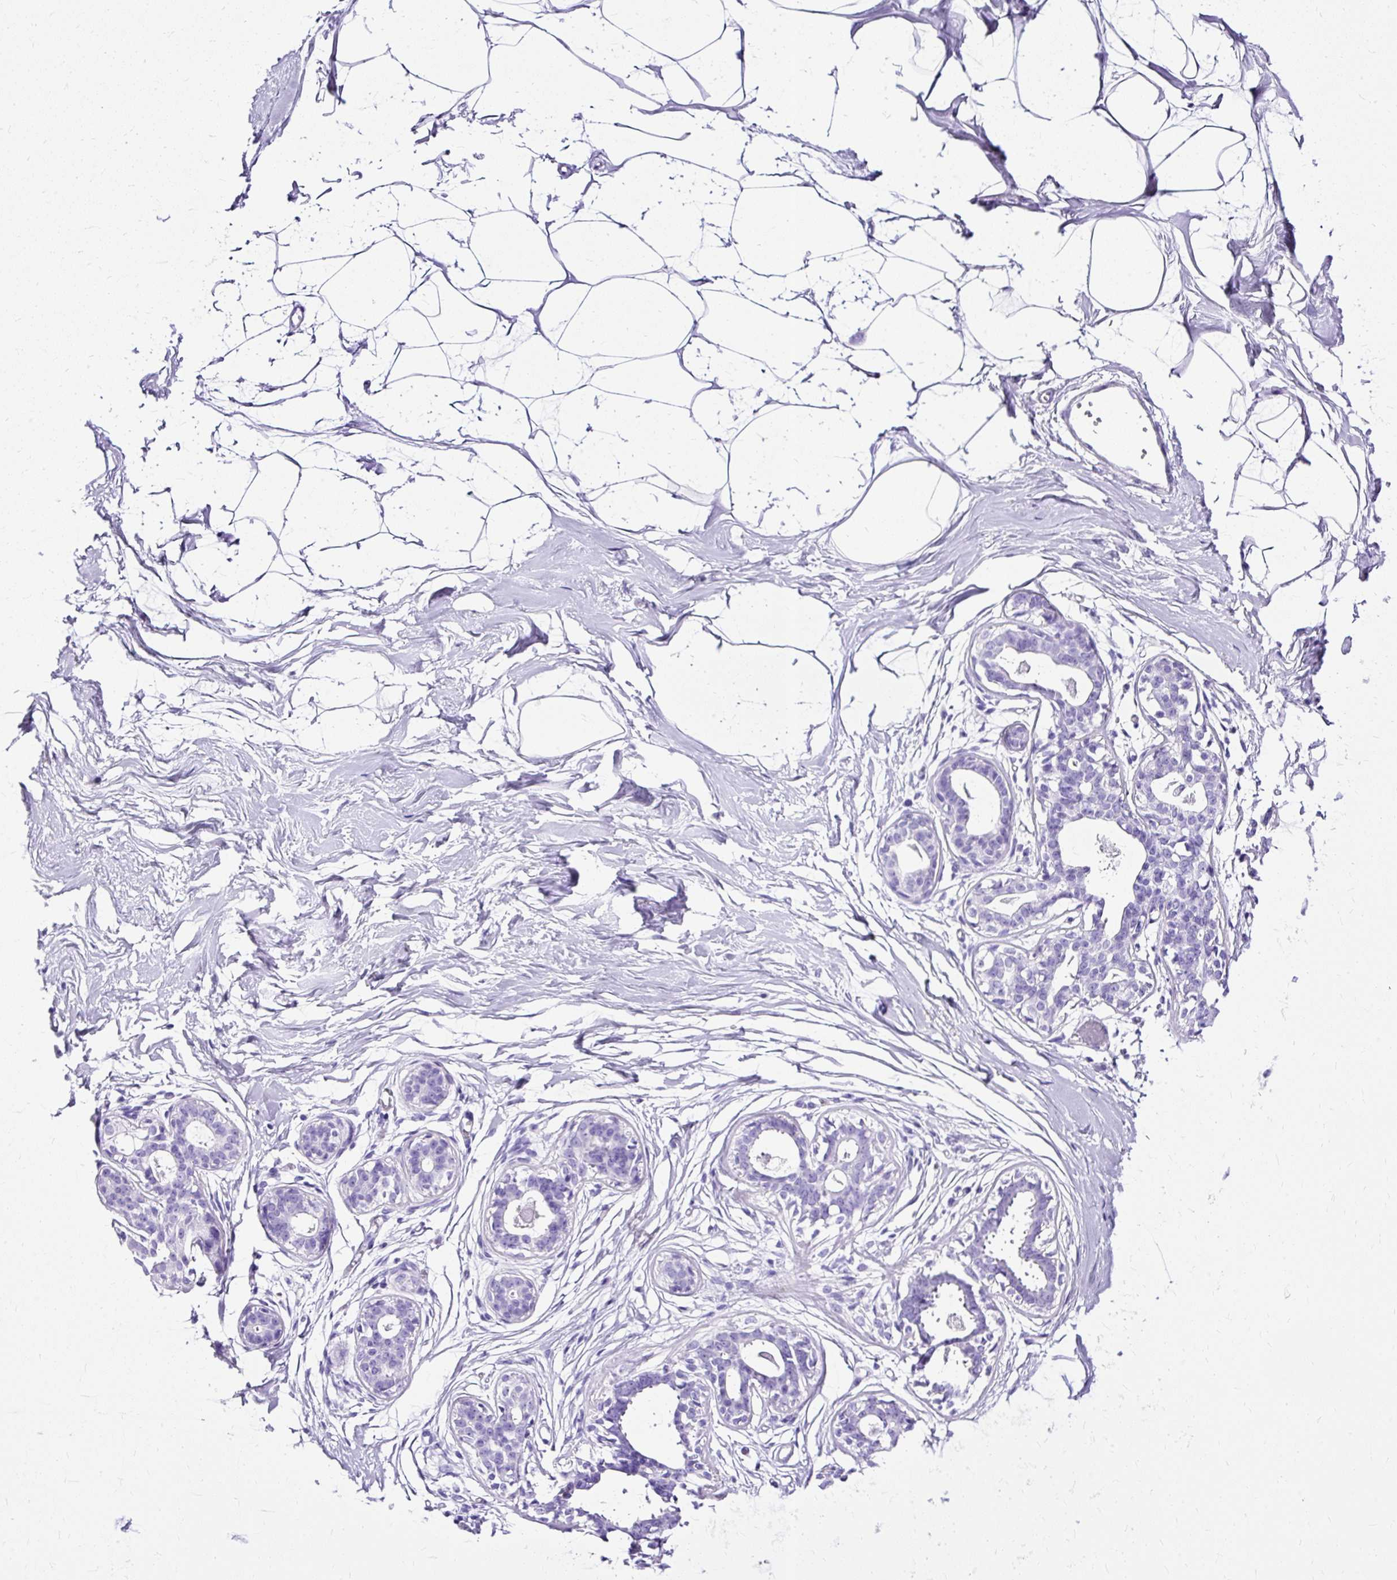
{"staining": {"intensity": "negative", "quantity": "none", "location": "none"}, "tissue": "breast", "cell_type": "Adipocytes", "image_type": "normal", "snomed": [{"axis": "morphology", "description": "Normal tissue, NOS"}, {"axis": "topography", "description": "Breast"}], "caption": "There is no significant staining in adipocytes of breast. (Stains: DAB immunohistochemistry with hematoxylin counter stain, Microscopy: brightfield microscopy at high magnification).", "gene": "SLC8A2", "patient": {"sex": "female", "age": 45}}